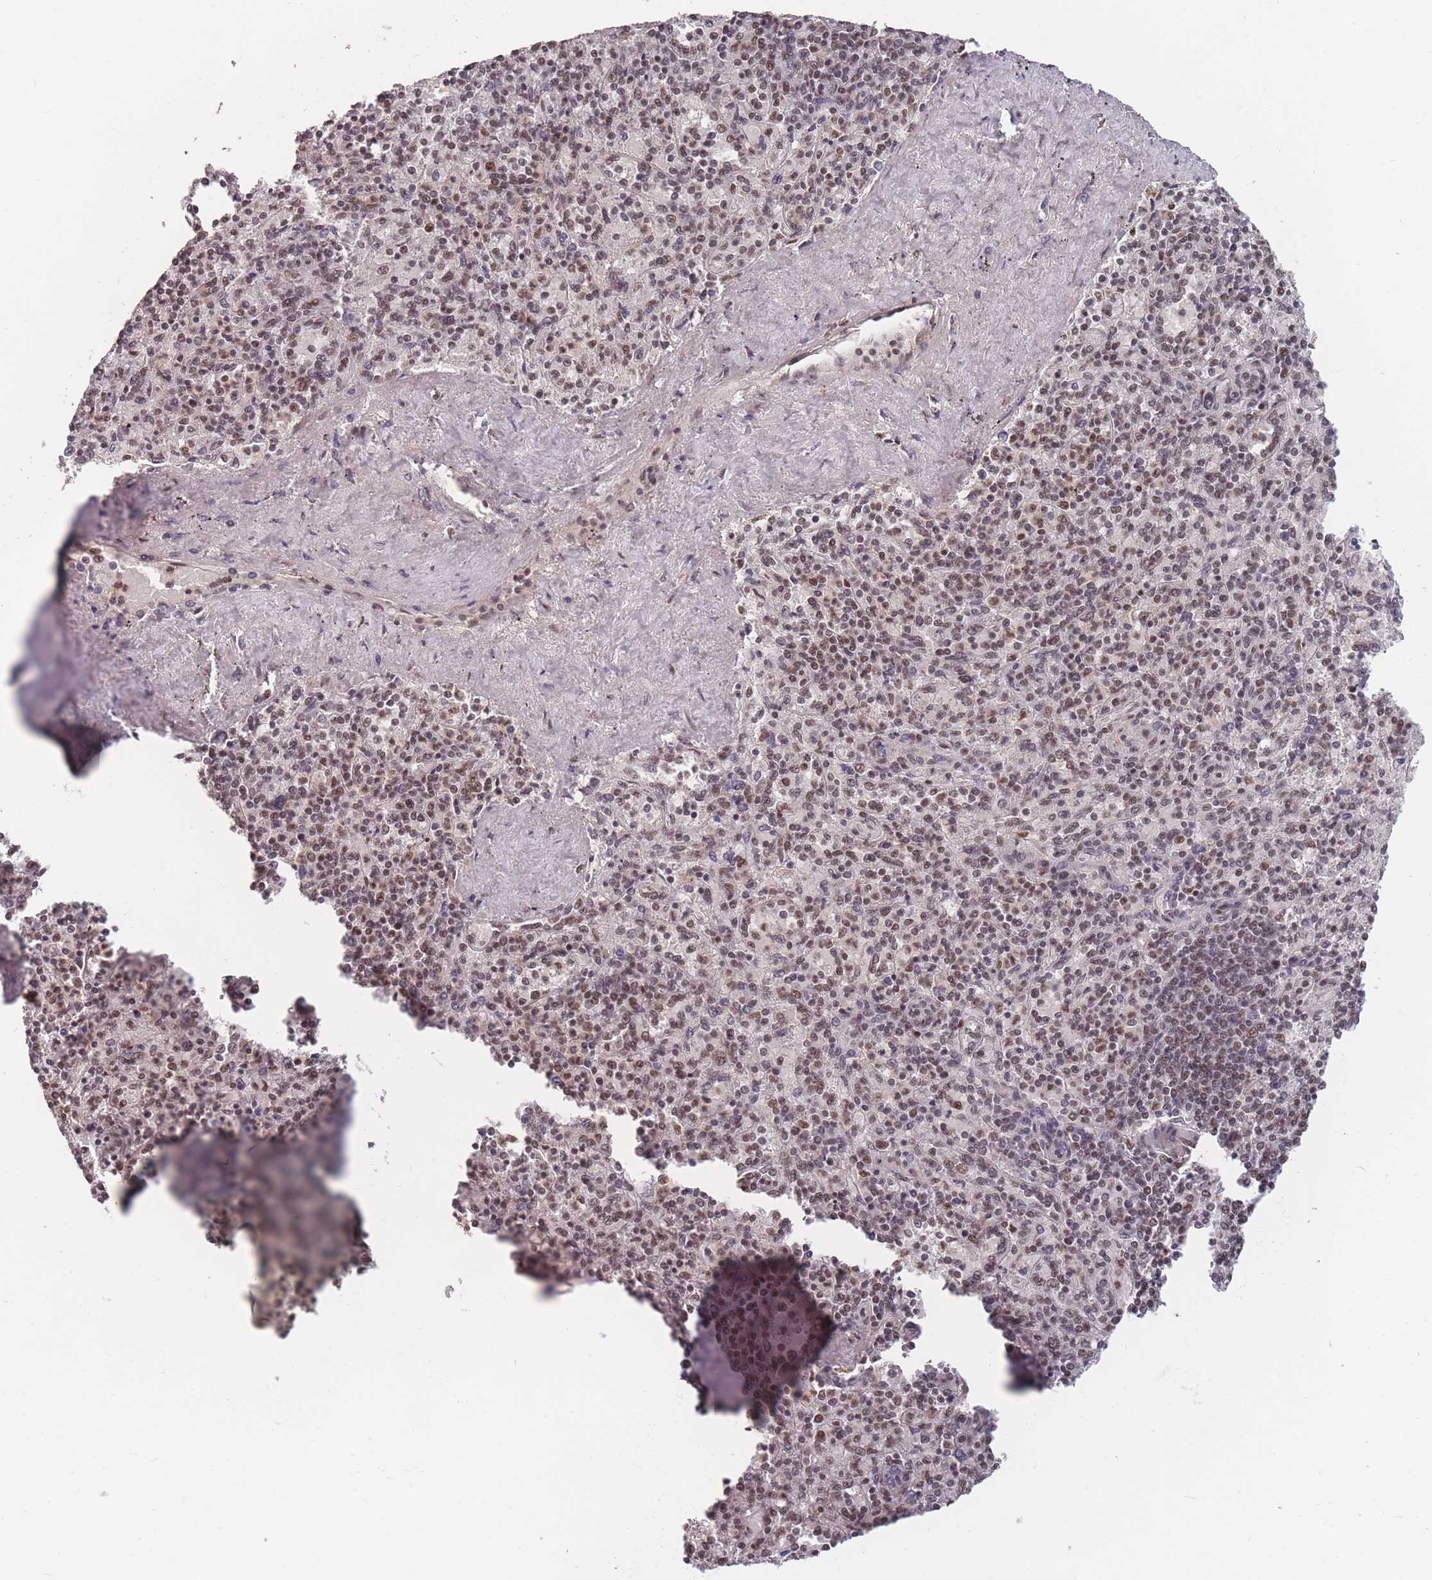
{"staining": {"intensity": "moderate", "quantity": ">75%", "location": "nuclear"}, "tissue": "spleen", "cell_type": "Cells in red pulp", "image_type": "normal", "snomed": [{"axis": "morphology", "description": "Normal tissue, NOS"}, {"axis": "topography", "description": "Spleen"}], "caption": "Immunohistochemistry (DAB (3,3'-diaminobenzidine)) staining of benign human spleen exhibits moderate nuclear protein expression in about >75% of cells in red pulp.", "gene": "SNRPA1", "patient": {"sex": "male", "age": 82}}